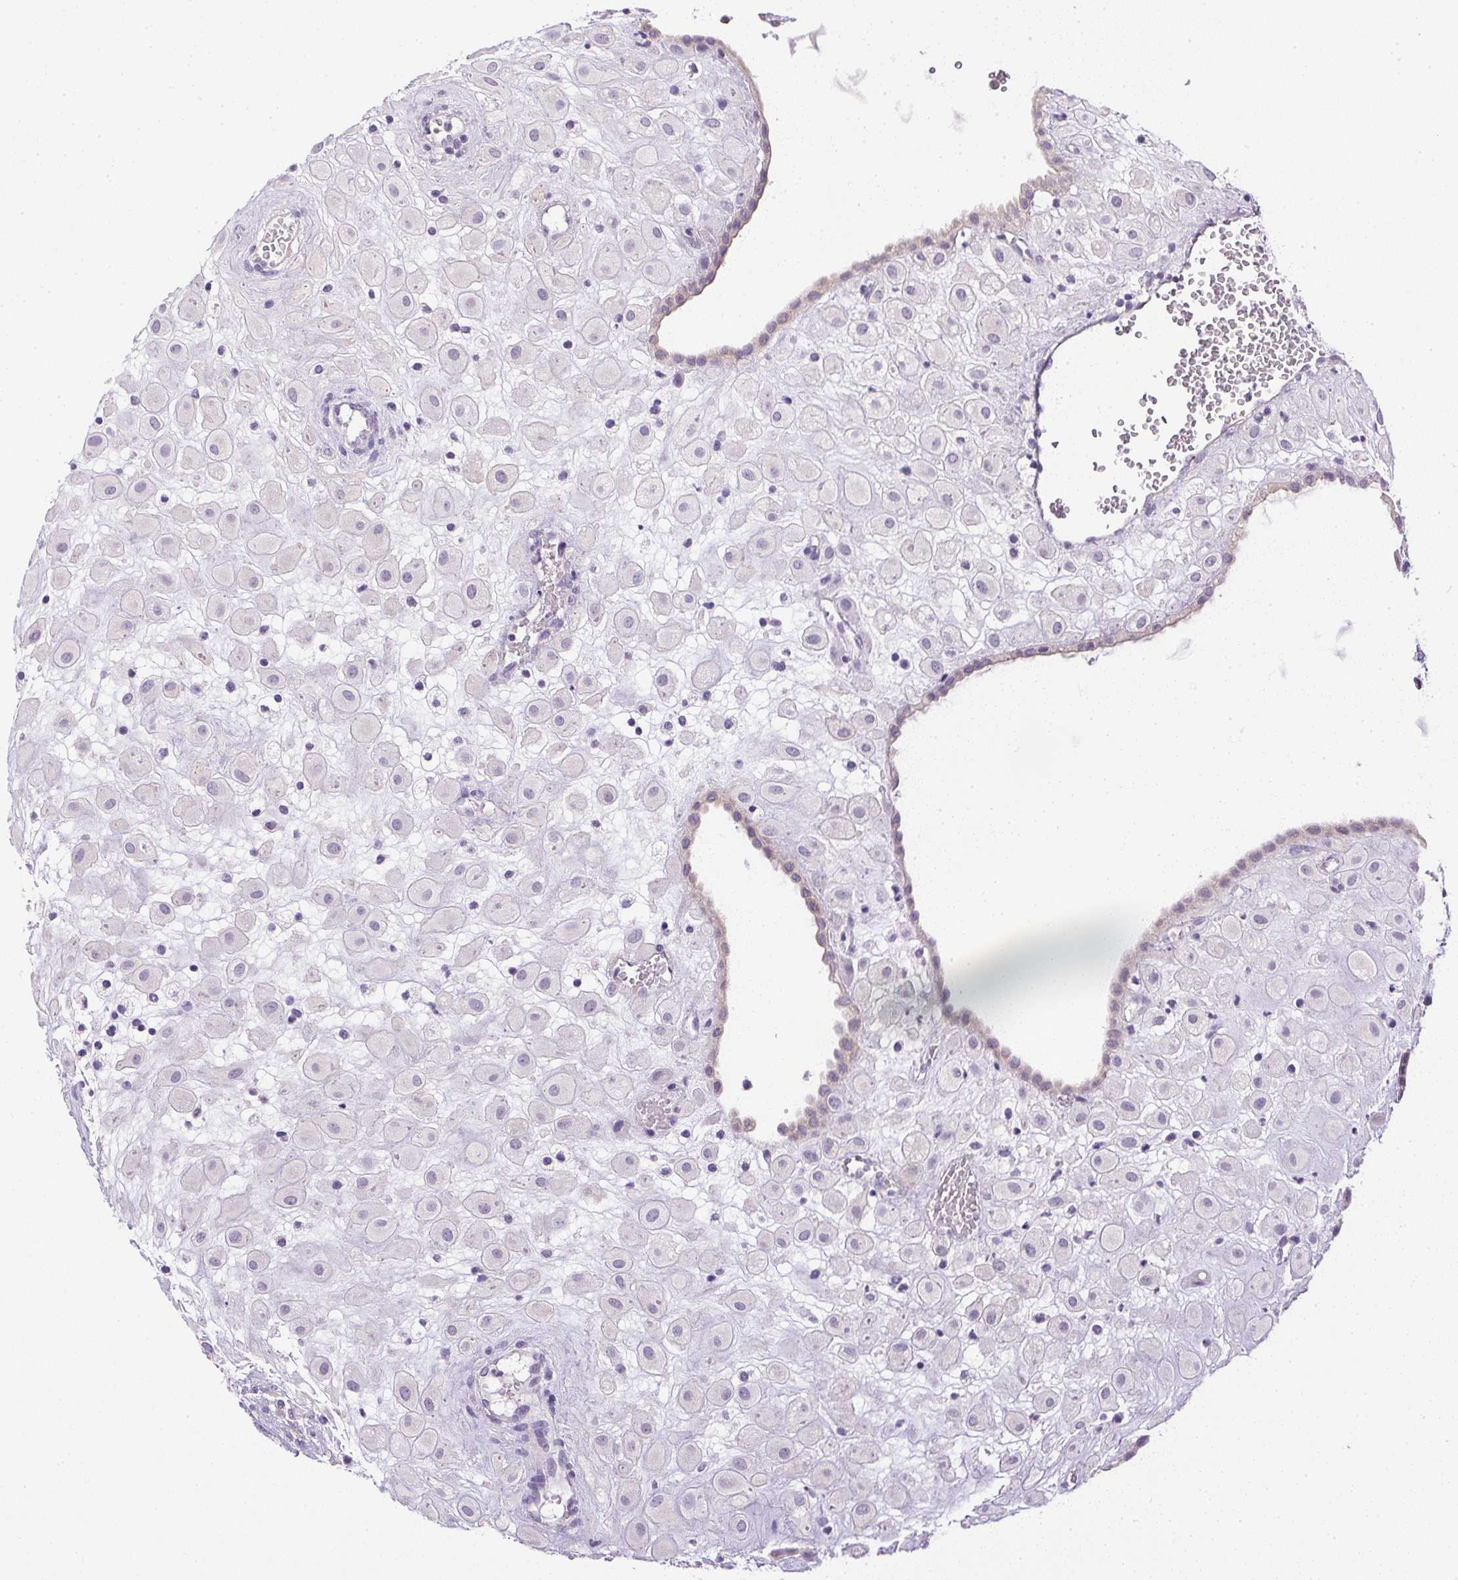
{"staining": {"intensity": "negative", "quantity": "none", "location": "none"}, "tissue": "placenta", "cell_type": "Decidual cells", "image_type": "normal", "snomed": [{"axis": "morphology", "description": "Normal tissue, NOS"}, {"axis": "topography", "description": "Placenta"}], "caption": "Immunohistochemistry of benign human placenta displays no positivity in decidual cells. (Stains: DAB (3,3'-diaminobenzidine) immunohistochemistry (IHC) with hematoxylin counter stain, Microscopy: brightfield microscopy at high magnification).", "gene": "SLC17A7", "patient": {"sex": "female", "age": 24}}